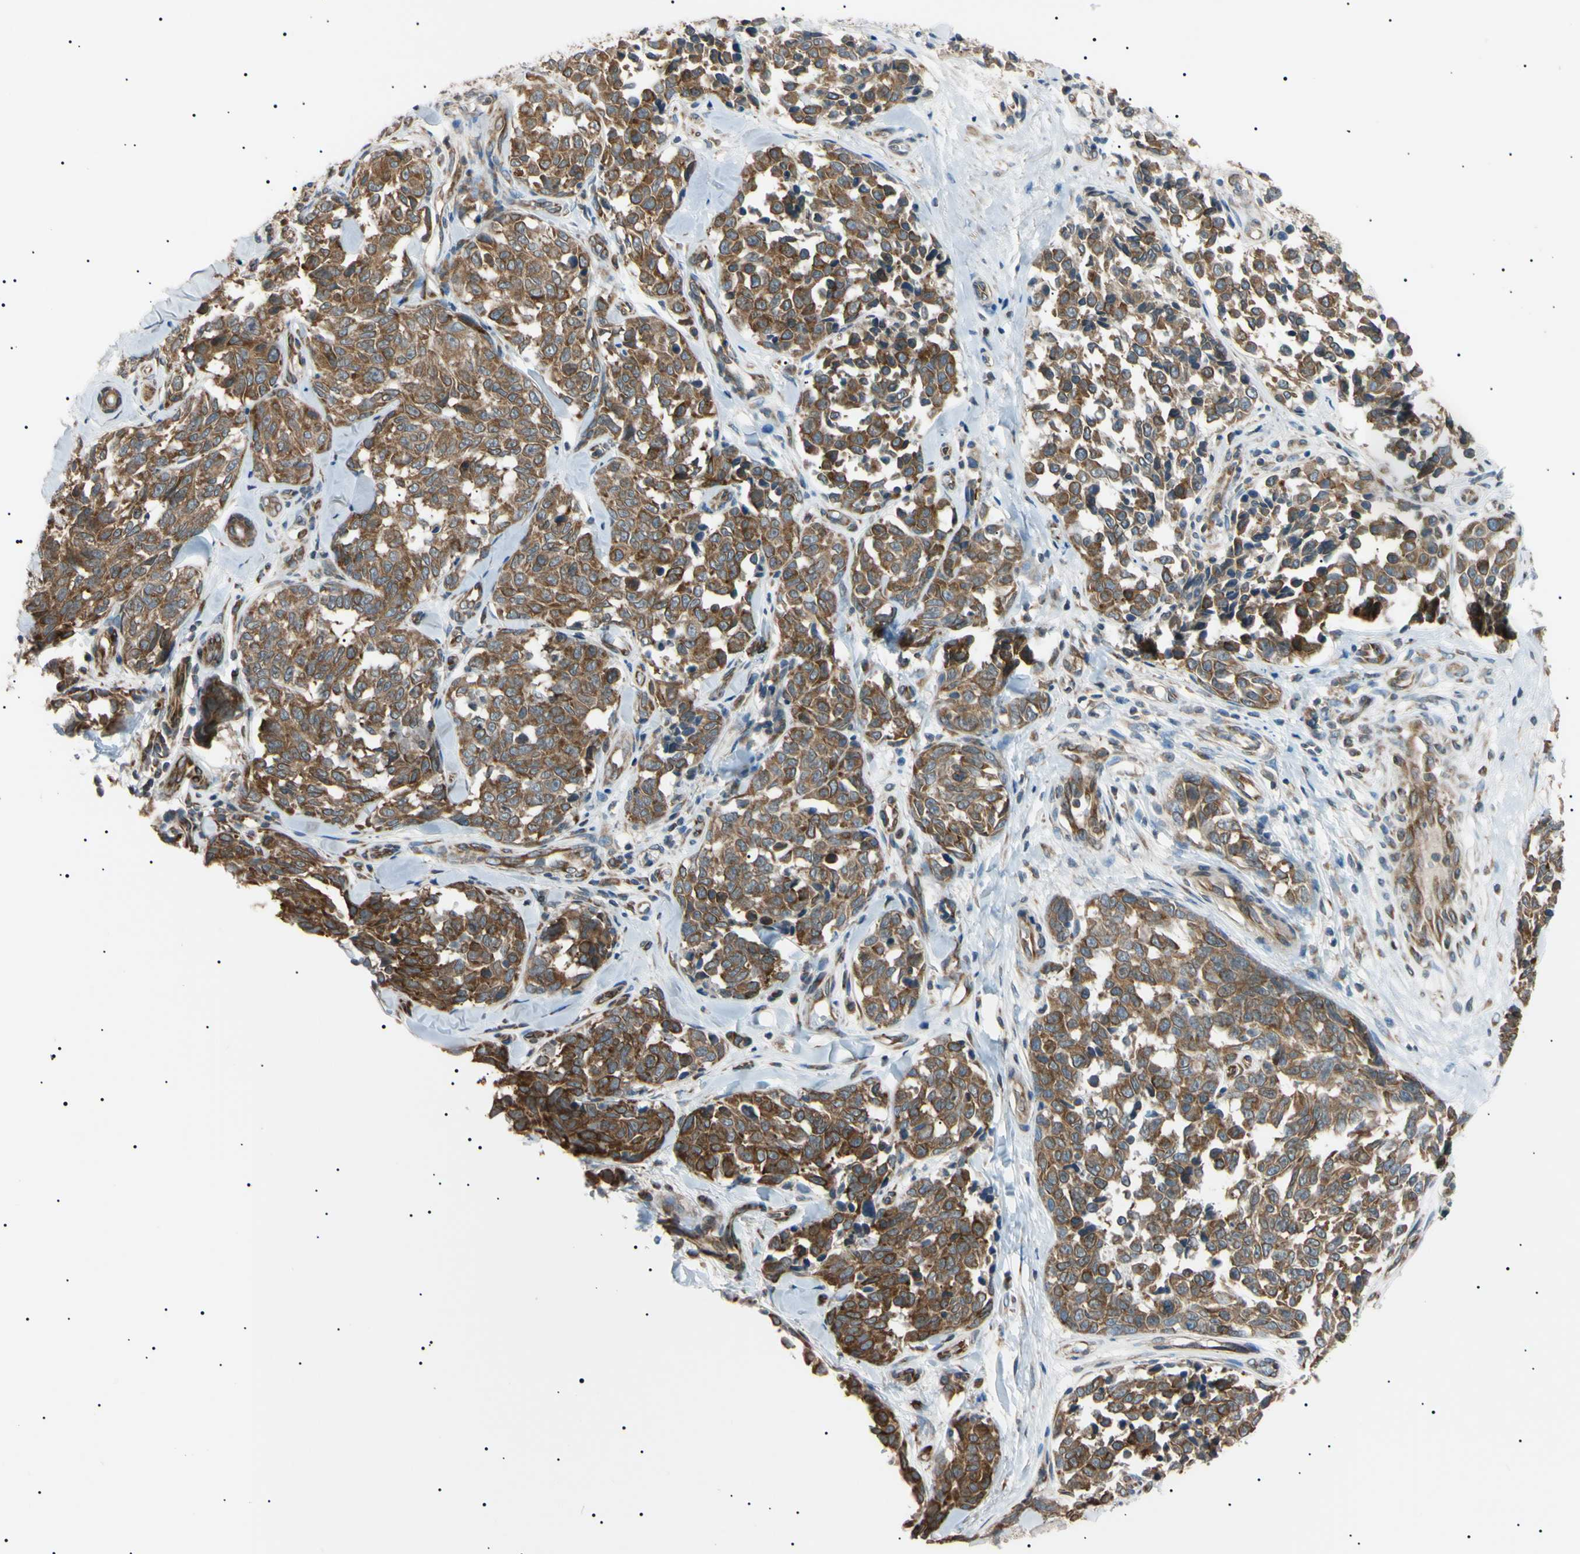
{"staining": {"intensity": "moderate", "quantity": ">75%", "location": "cytoplasmic/membranous"}, "tissue": "melanoma", "cell_type": "Tumor cells", "image_type": "cancer", "snomed": [{"axis": "morphology", "description": "Malignant melanoma, NOS"}, {"axis": "topography", "description": "Skin"}], "caption": "IHC micrograph of human malignant melanoma stained for a protein (brown), which demonstrates medium levels of moderate cytoplasmic/membranous staining in approximately >75% of tumor cells.", "gene": "VAPA", "patient": {"sex": "female", "age": 64}}